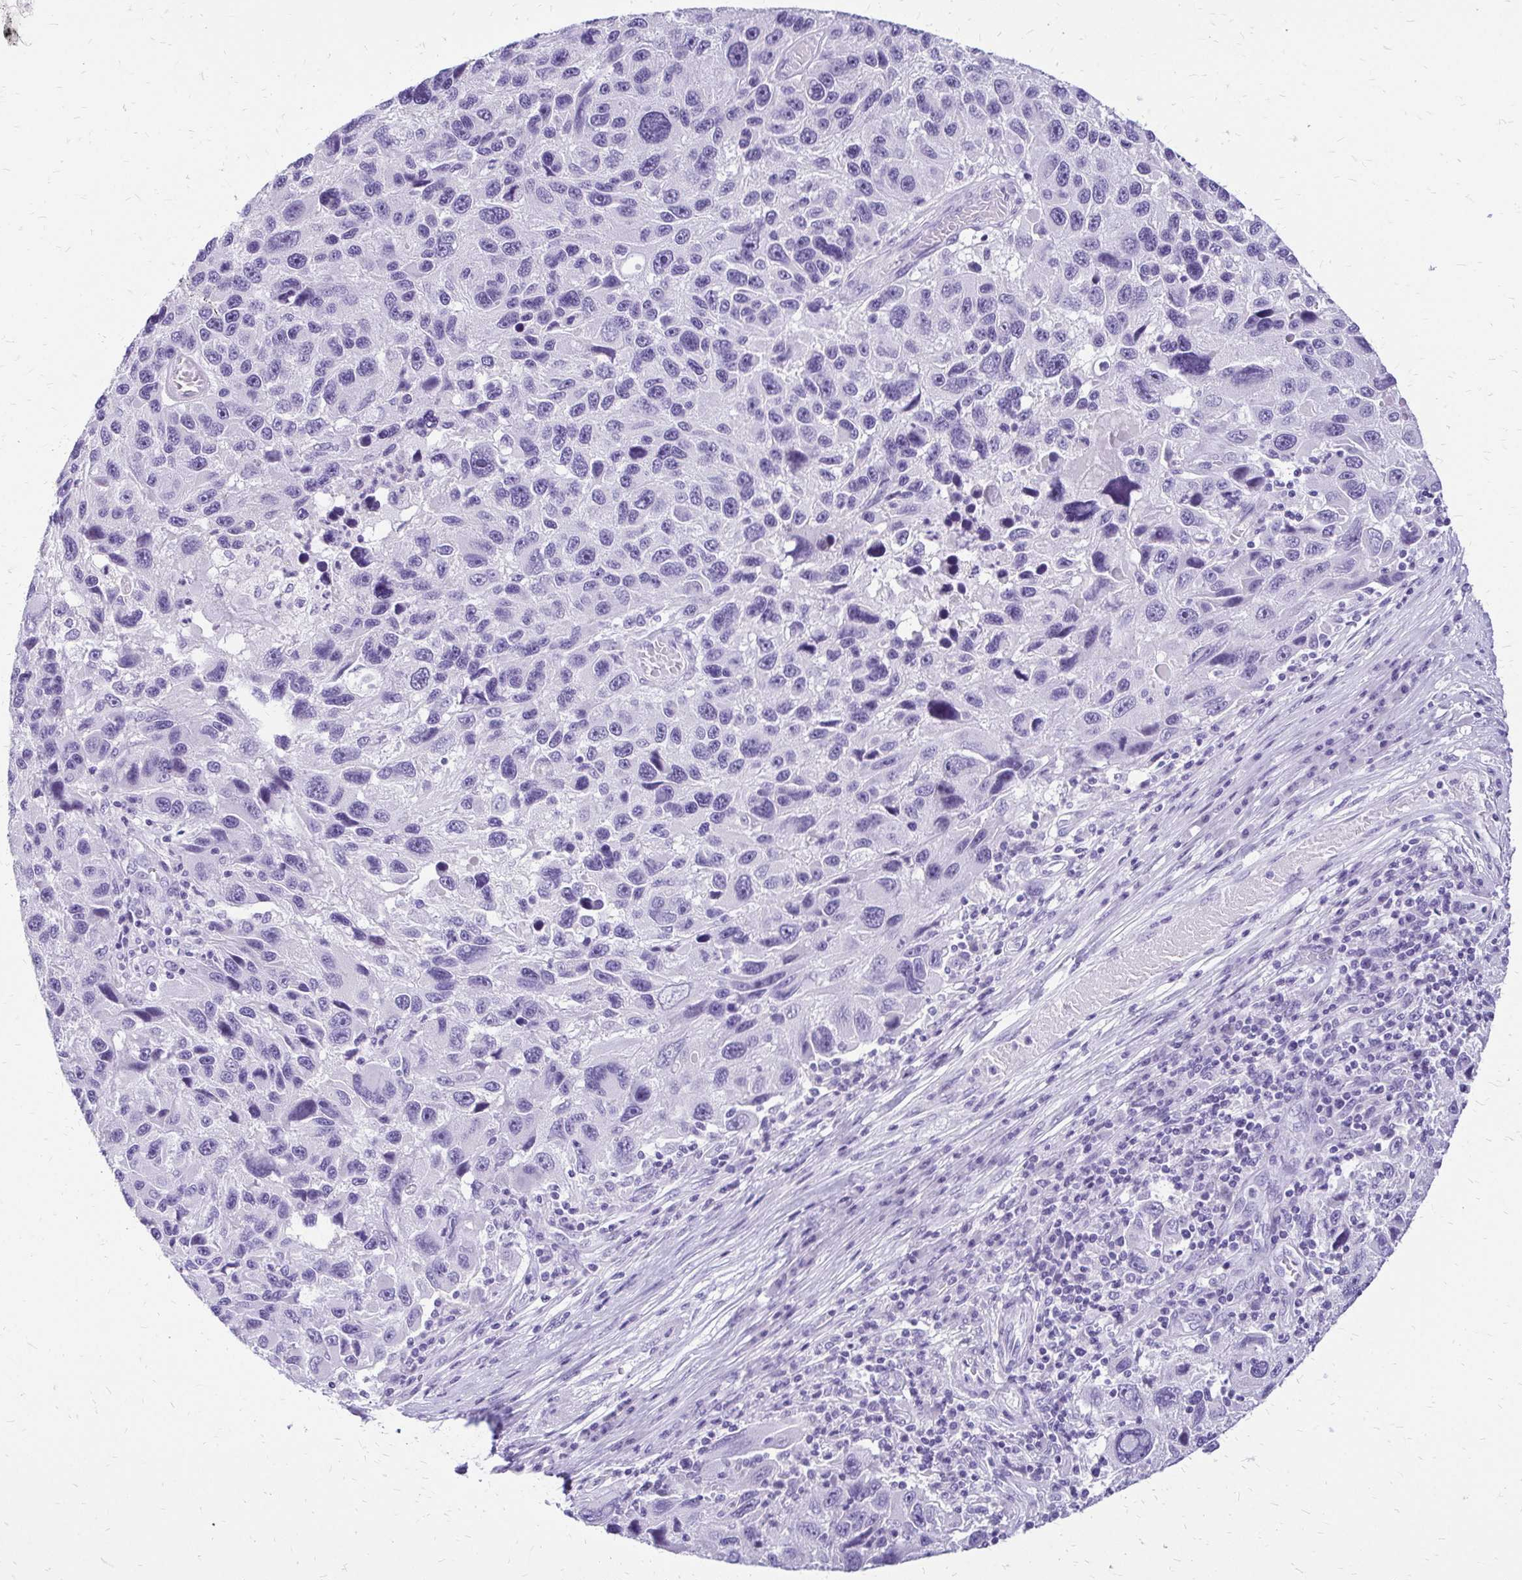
{"staining": {"intensity": "negative", "quantity": "none", "location": "none"}, "tissue": "melanoma", "cell_type": "Tumor cells", "image_type": "cancer", "snomed": [{"axis": "morphology", "description": "Malignant melanoma, NOS"}, {"axis": "topography", "description": "Skin"}], "caption": "Protein analysis of malignant melanoma displays no significant staining in tumor cells.", "gene": "SLC32A1", "patient": {"sex": "male", "age": 53}}